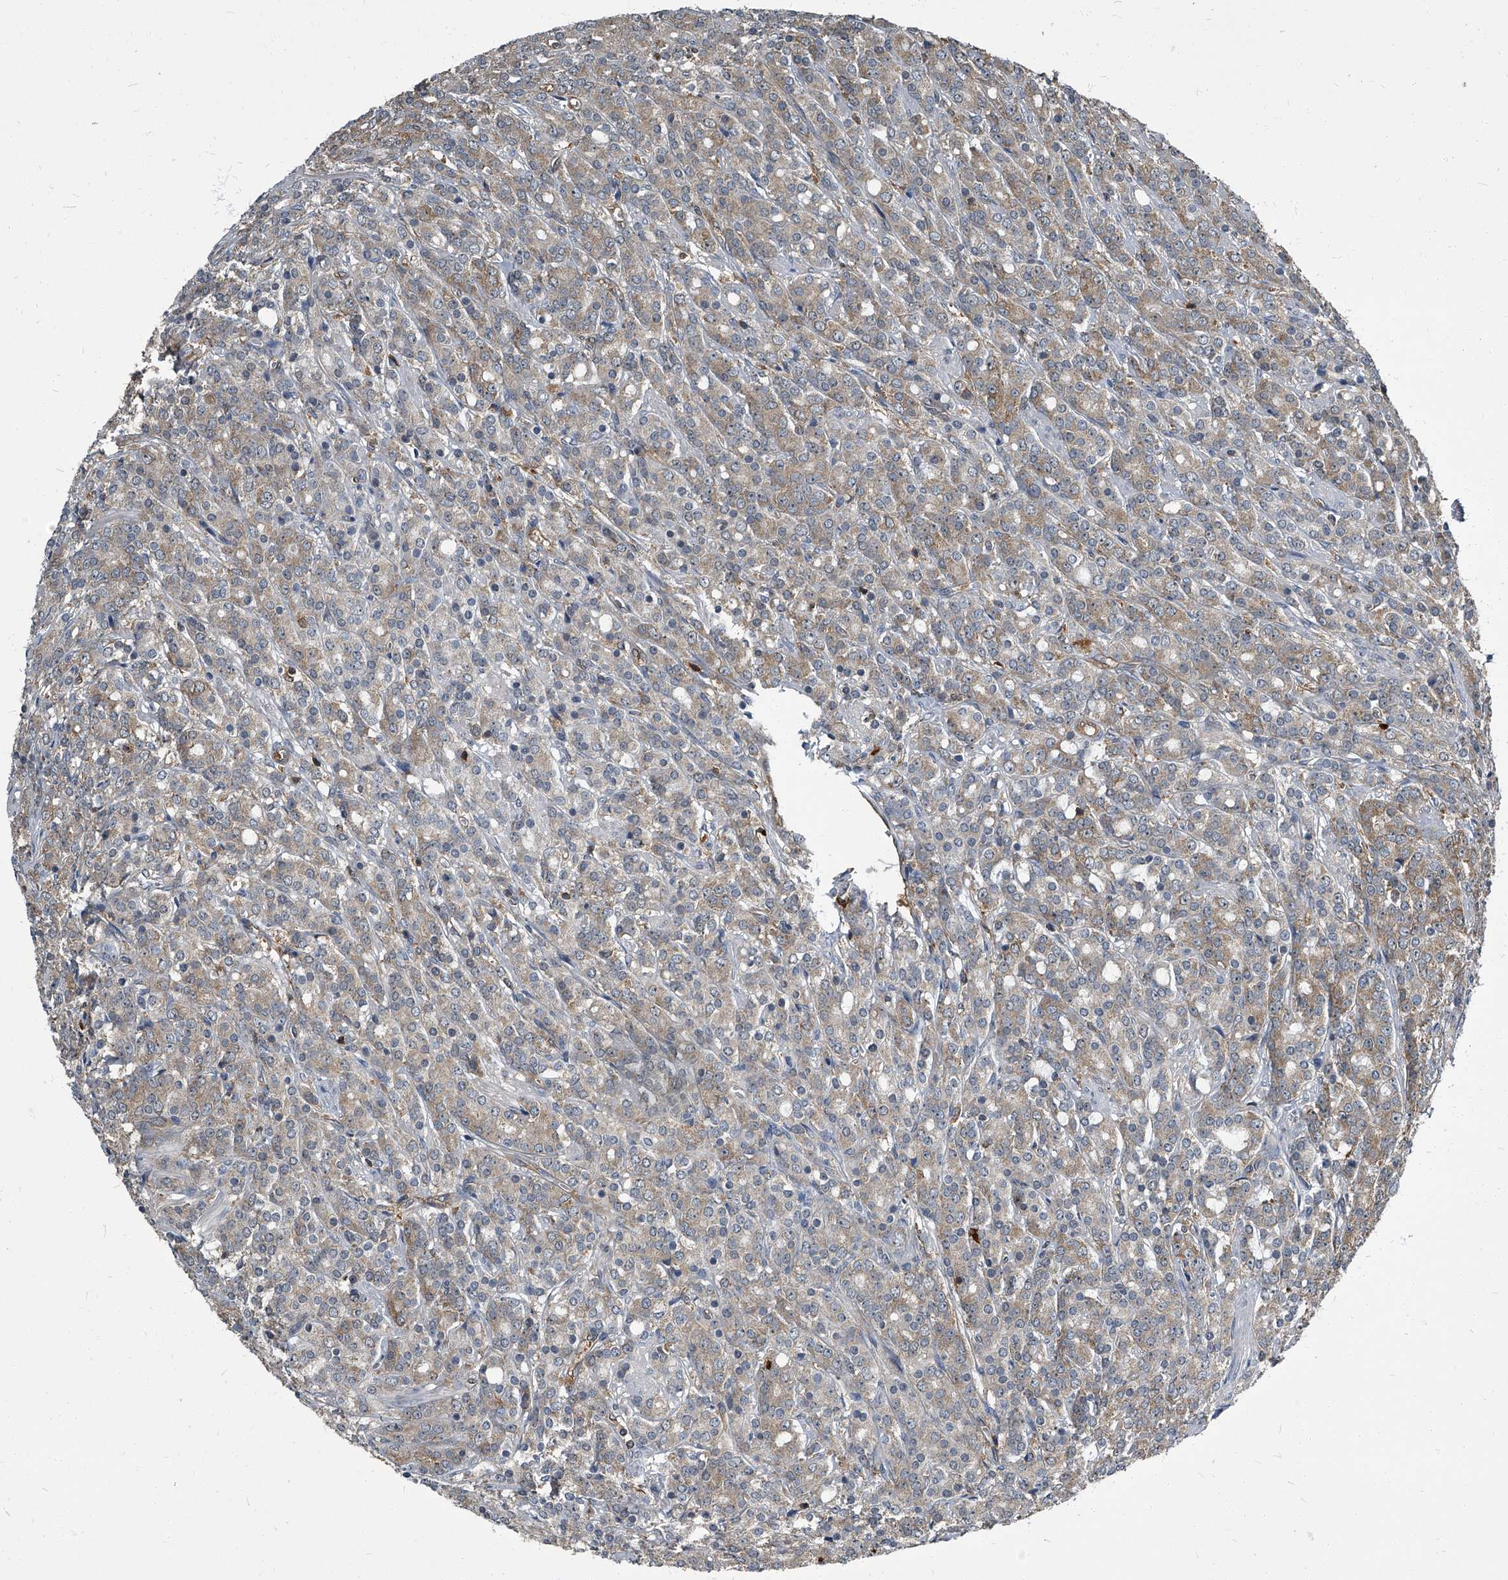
{"staining": {"intensity": "weak", "quantity": ">75%", "location": "cytoplasmic/membranous"}, "tissue": "prostate cancer", "cell_type": "Tumor cells", "image_type": "cancer", "snomed": [{"axis": "morphology", "description": "Adenocarcinoma, High grade"}, {"axis": "topography", "description": "Prostate"}], "caption": "Prostate cancer stained with a brown dye exhibits weak cytoplasmic/membranous positive staining in approximately >75% of tumor cells.", "gene": "CDV3", "patient": {"sex": "male", "age": 62}}